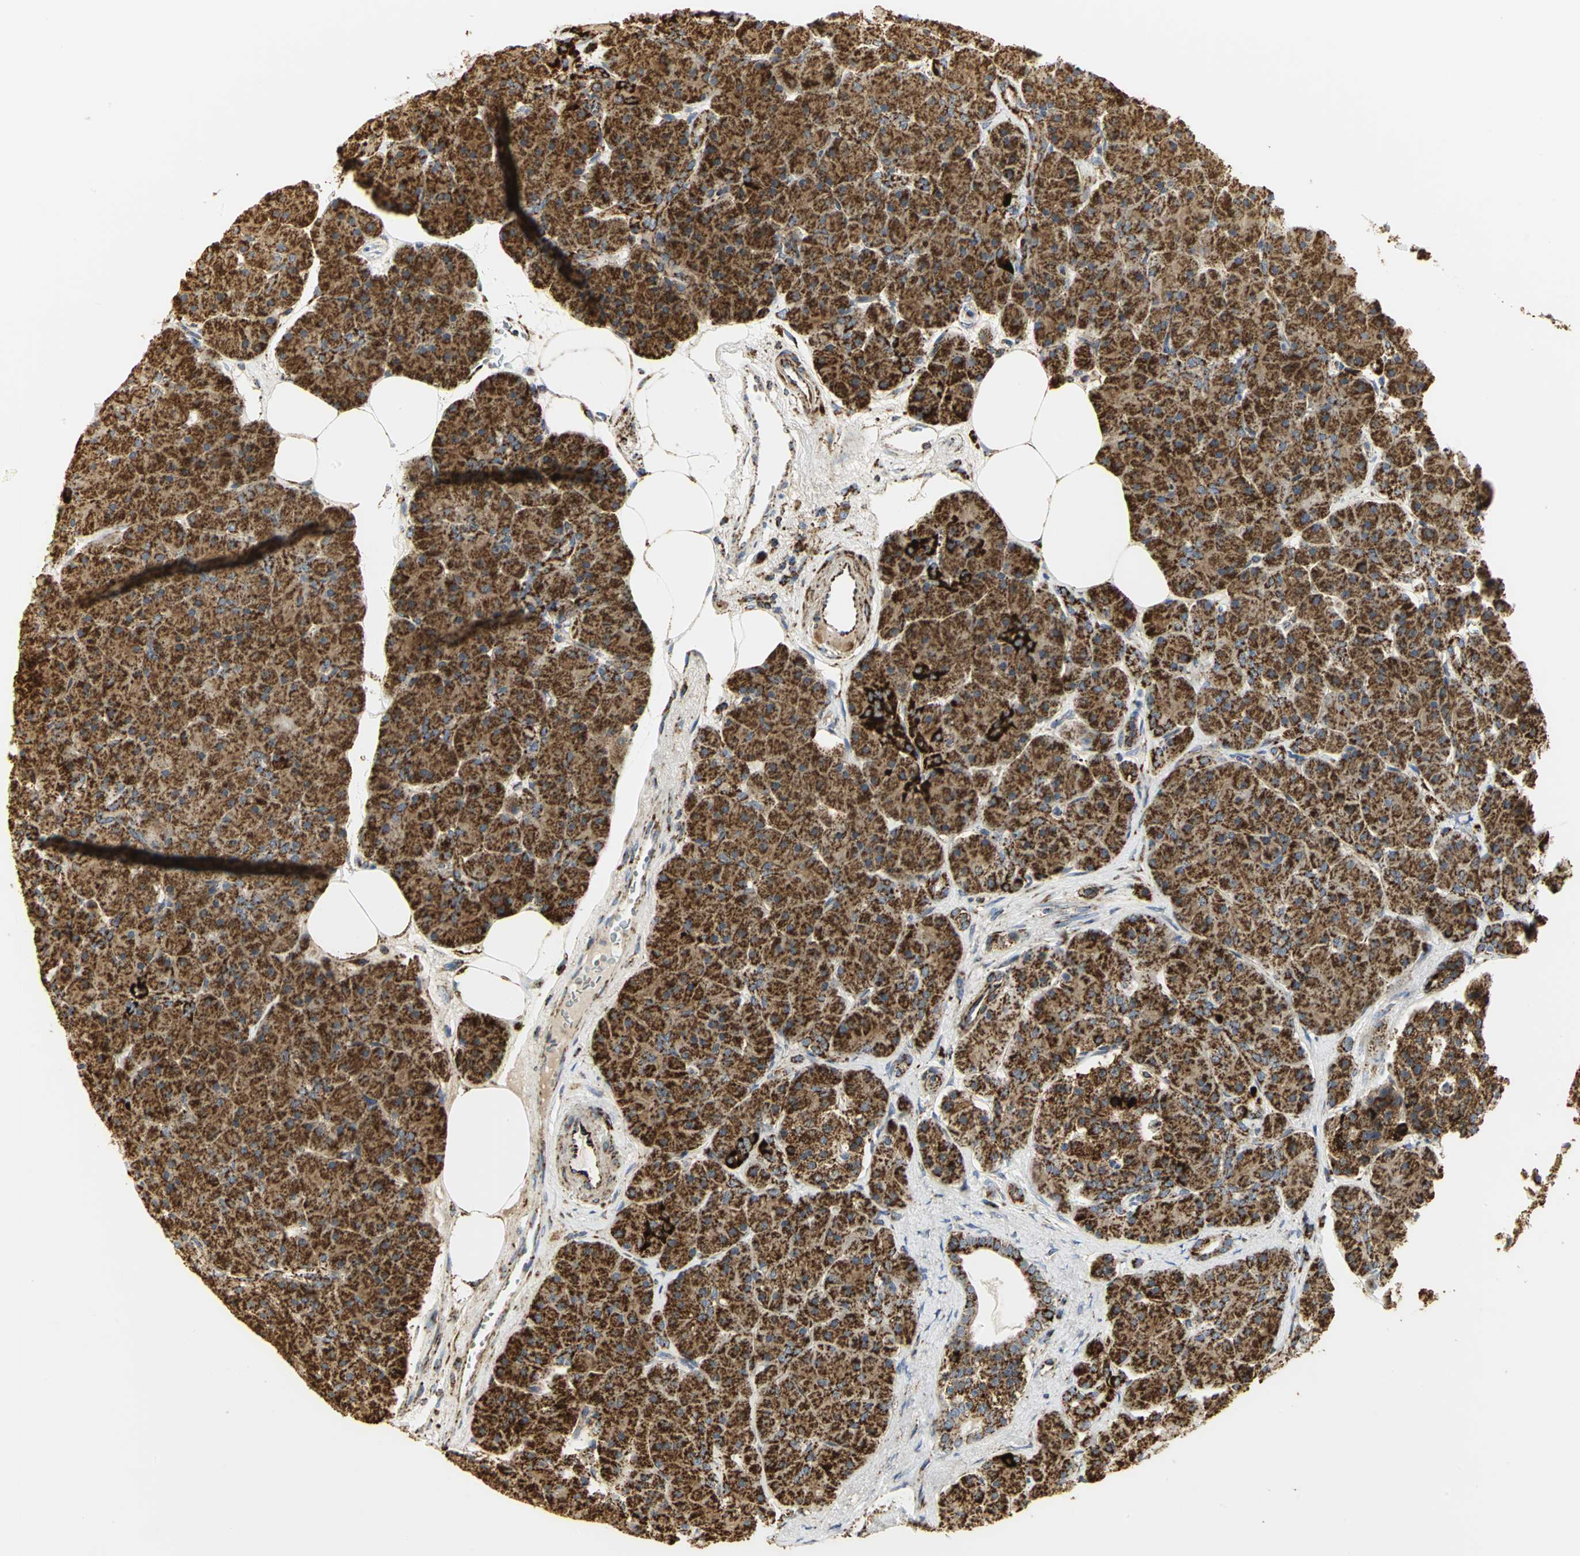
{"staining": {"intensity": "strong", "quantity": ">75%", "location": "cytoplasmic/membranous"}, "tissue": "pancreas", "cell_type": "Exocrine glandular cells", "image_type": "normal", "snomed": [{"axis": "morphology", "description": "Normal tissue, NOS"}, {"axis": "topography", "description": "Pancreas"}], "caption": "A high-resolution image shows immunohistochemistry staining of unremarkable pancreas, which reveals strong cytoplasmic/membranous positivity in approximately >75% of exocrine glandular cells. (IHC, brightfield microscopy, high magnification).", "gene": "VDAC1", "patient": {"sex": "male", "age": 66}}